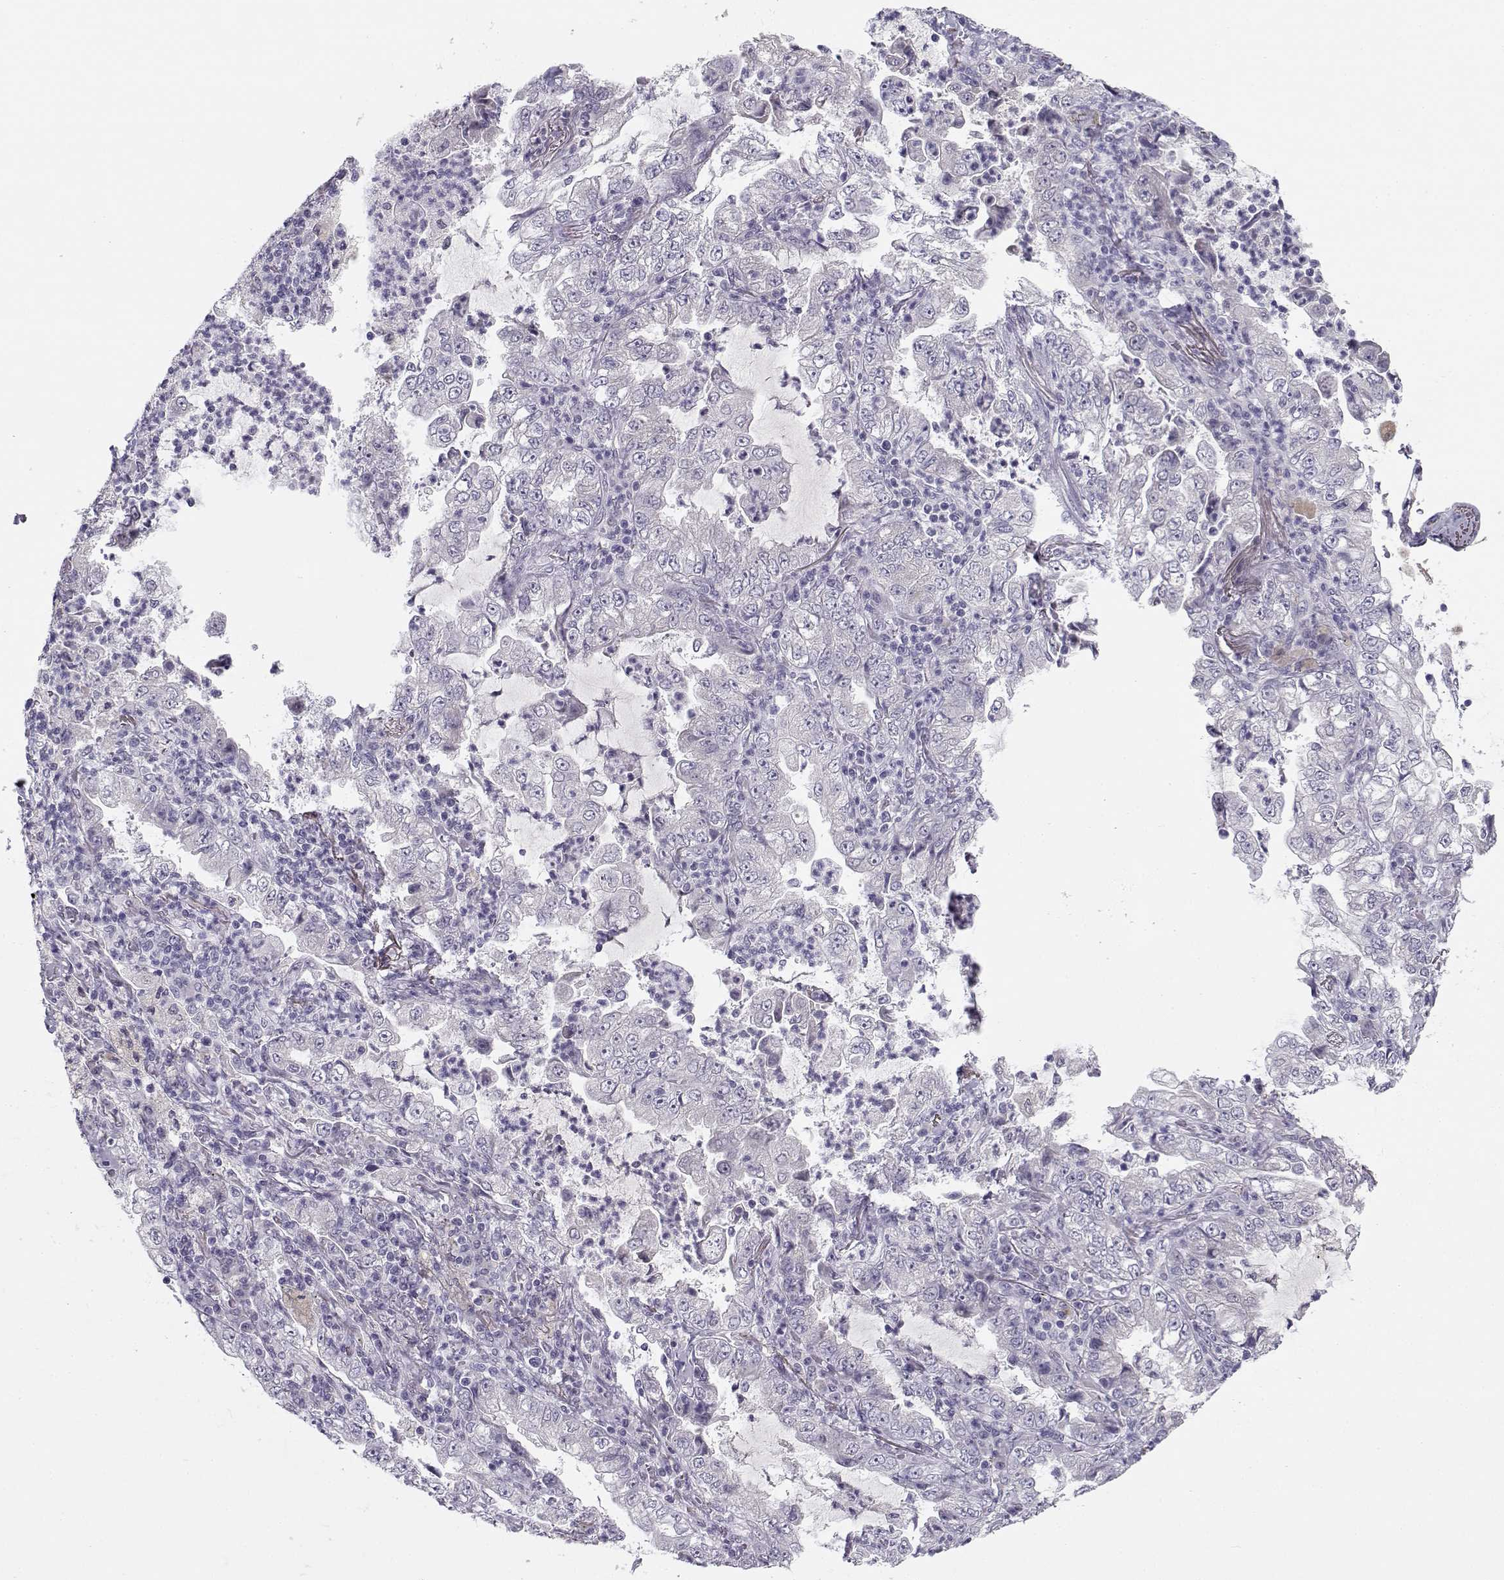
{"staining": {"intensity": "negative", "quantity": "none", "location": "none"}, "tissue": "lung cancer", "cell_type": "Tumor cells", "image_type": "cancer", "snomed": [{"axis": "morphology", "description": "Adenocarcinoma, NOS"}, {"axis": "topography", "description": "Lung"}], "caption": "An image of adenocarcinoma (lung) stained for a protein demonstrates no brown staining in tumor cells. (DAB immunohistochemistry visualized using brightfield microscopy, high magnification).", "gene": "C16orf86", "patient": {"sex": "female", "age": 73}}